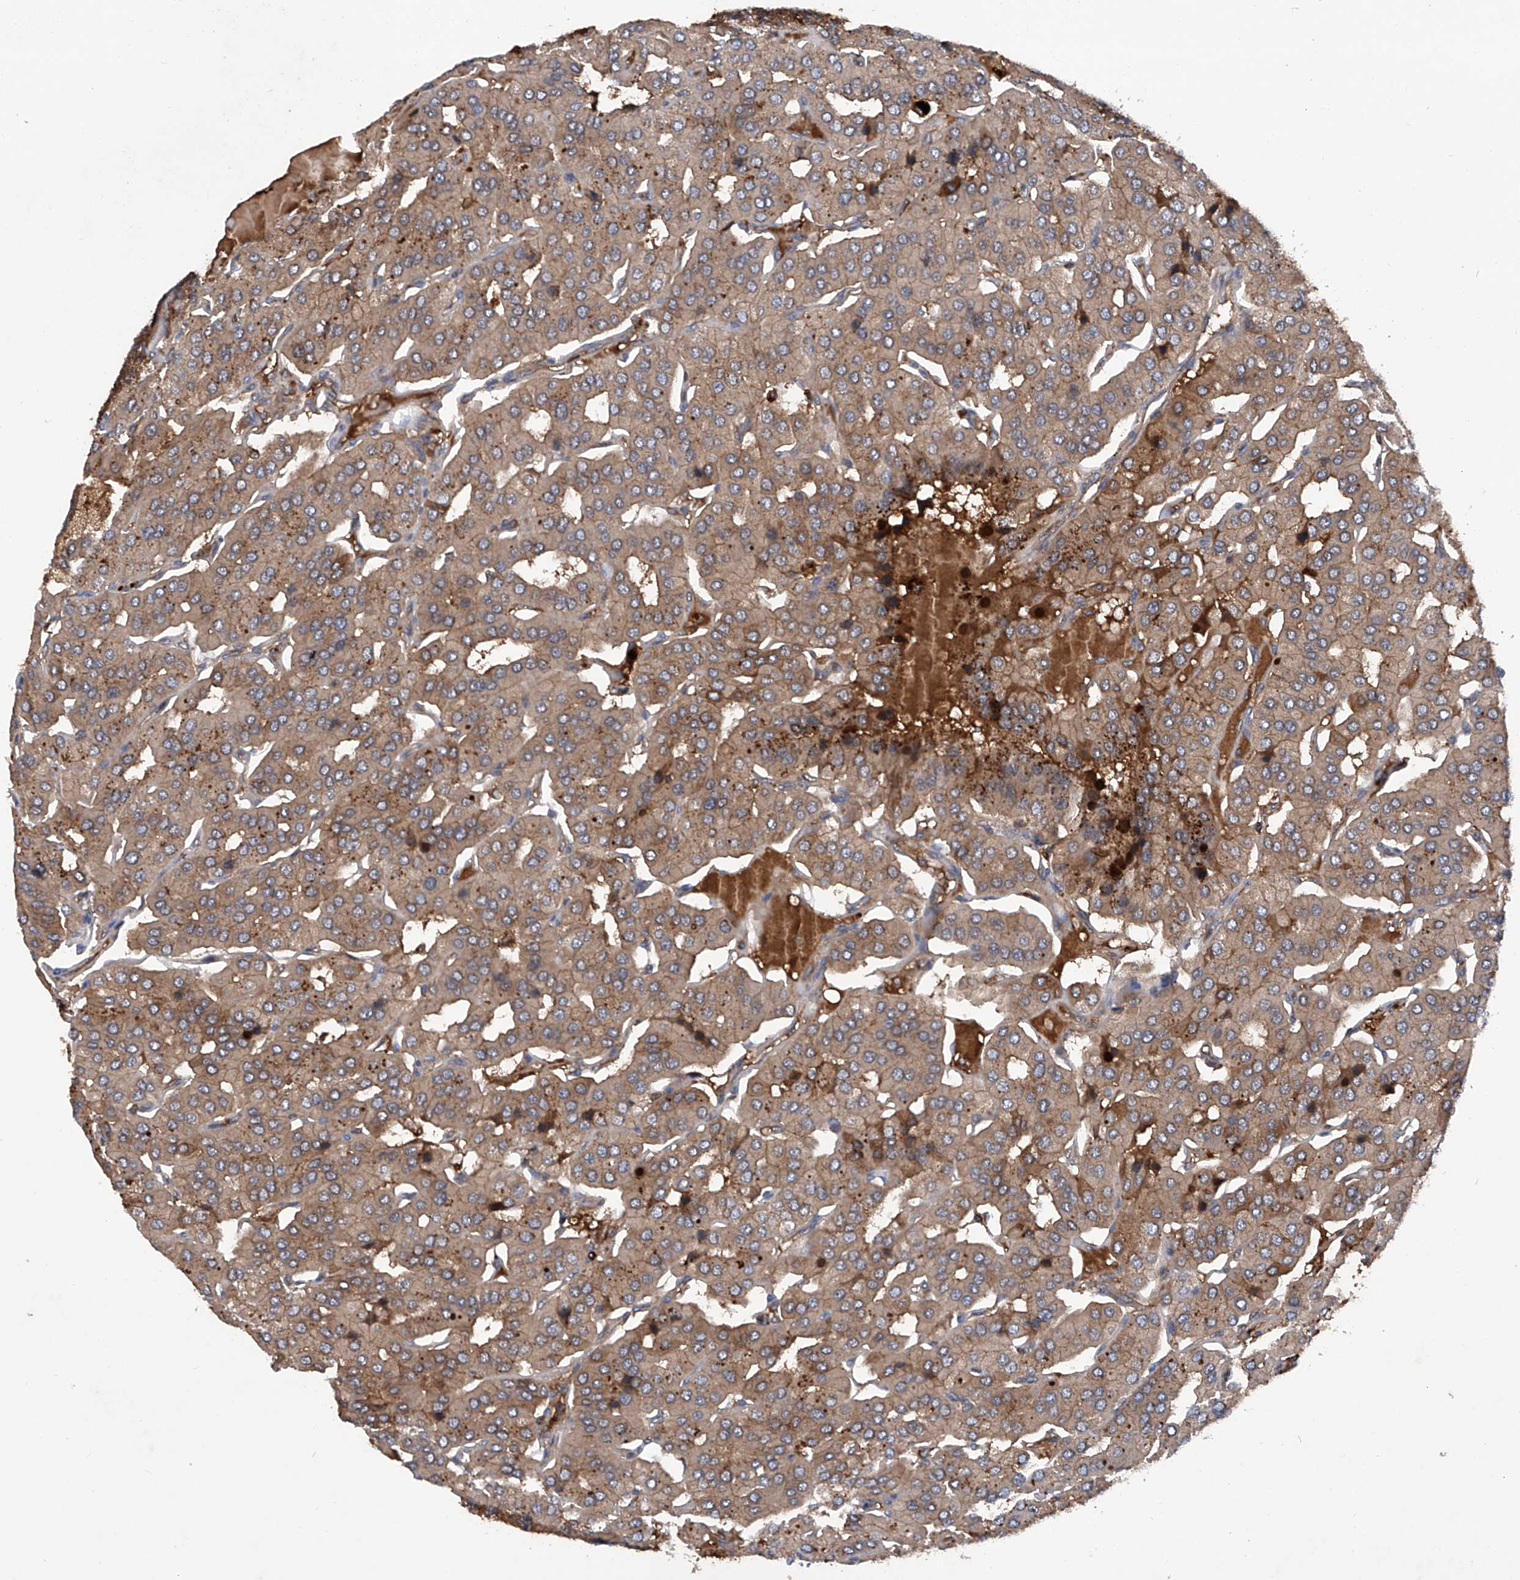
{"staining": {"intensity": "moderate", "quantity": ">75%", "location": "cytoplasmic/membranous"}, "tissue": "parathyroid gland", "cell_type": "Glandular cells", "image_type": "normal", "snomed": [{"axis": "morphology", "description": "Normal tissue, NOS"}, {"axis": "morphology", "description": "Adenoma, NOS"}, {"axis": "topography", "description": "Parathyroid gland"}], "caption": "Glandular cells exhibit medium levels of moderate cytoplasmic/membranous expression in about >75% of cells in unremarkable human parathyroid gland. The protein of interest is stained brown, and the nuclei are stained in blue (DAB IHC with brightfield microscopy, high magnification).", "gene": "ASCC3", "patient": {"sex": "female", "age": 86}}